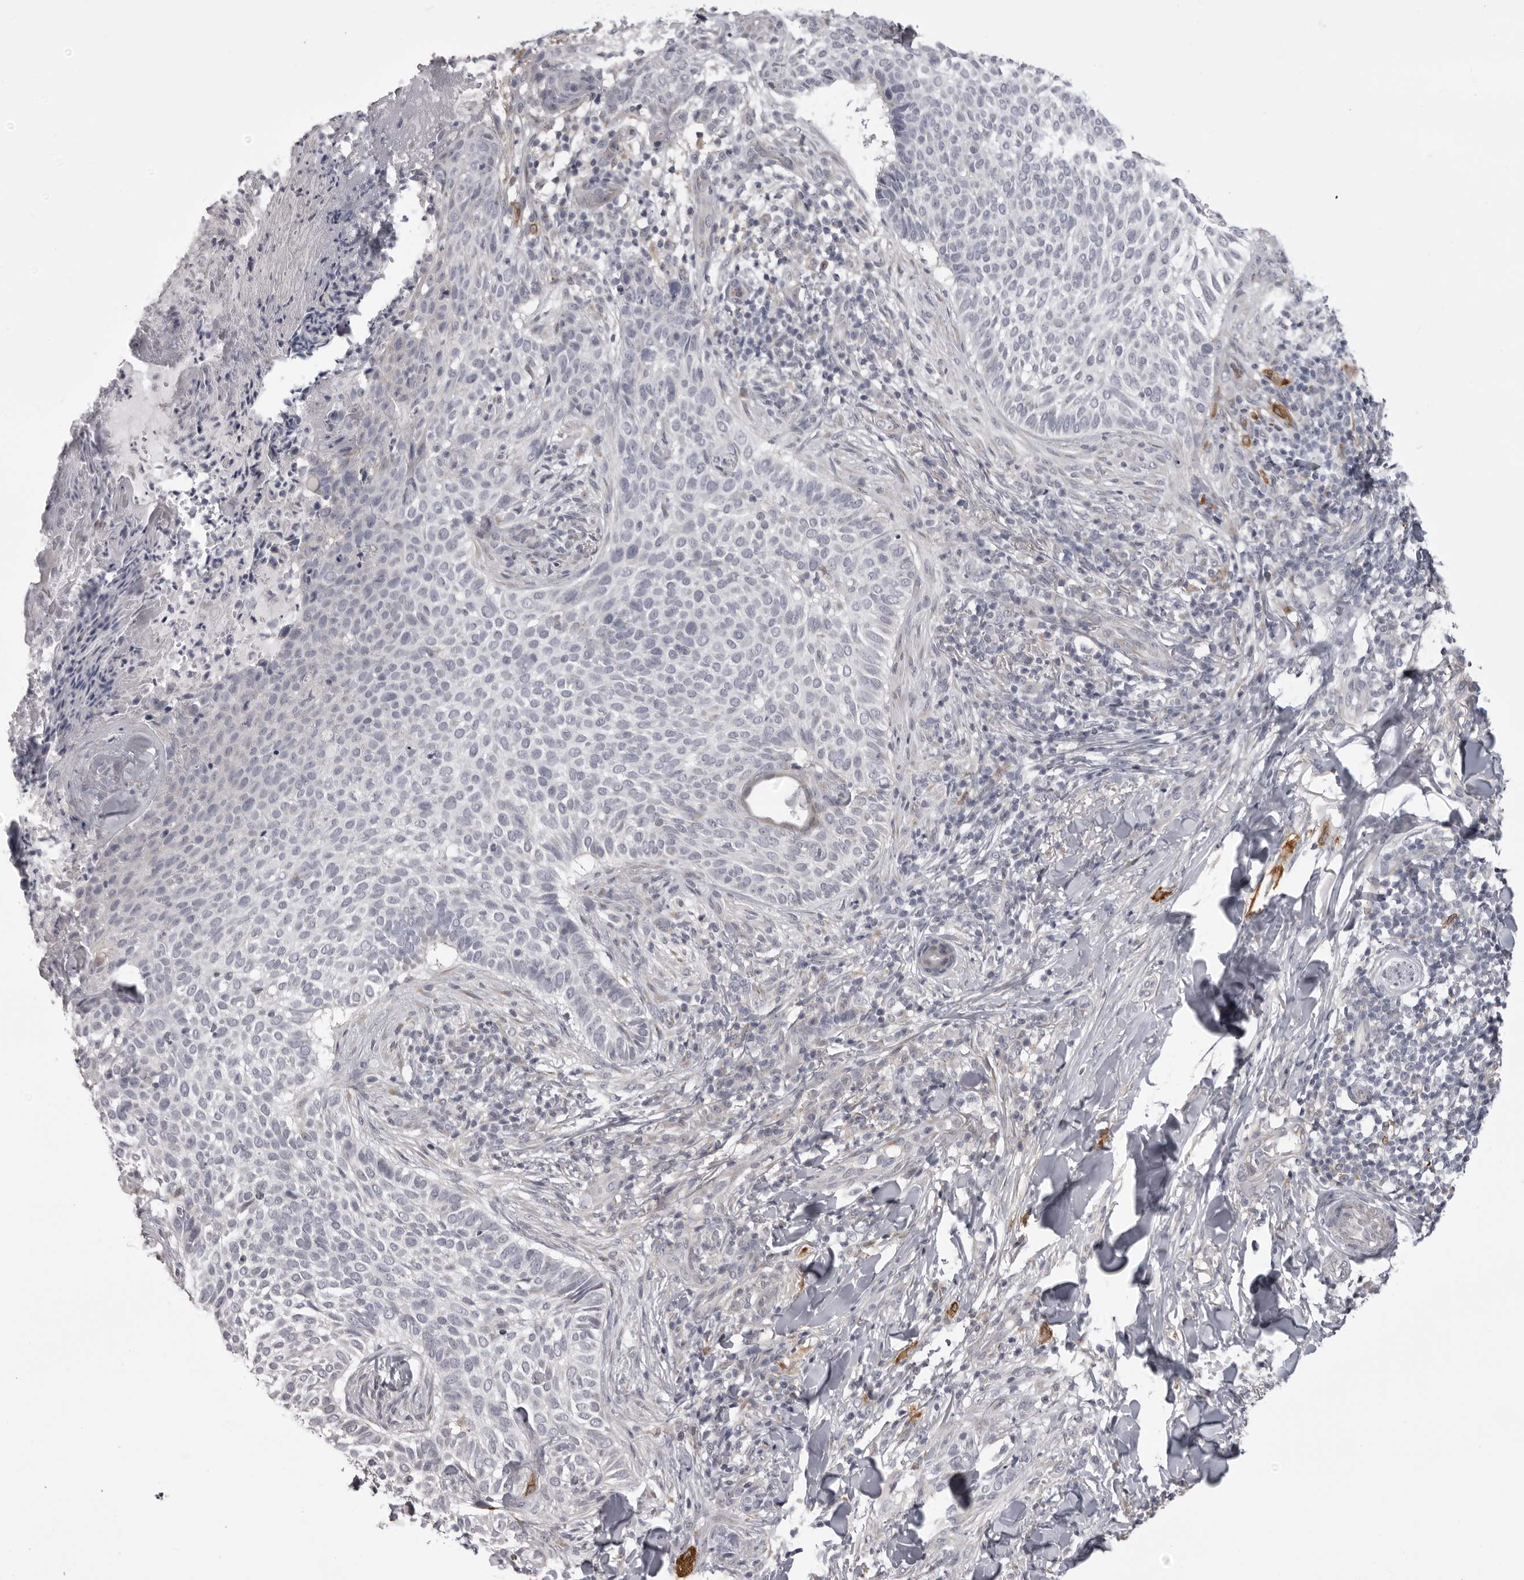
{"staining": {"intensity": "negative", "quantity": "none", "location": "none"}, "tissue": "skin cancer", "cell_type": "Tumor cells", "image_type": "cancer", "snomed": [{"axis": "morphology", "description": "Normal tissue, NOS"}, {"axis": "morphology", "description": "Basal cell carcinoma"}, {"axis": "topography", "description": "Skin"}], "caption": "IHC of human skin basal cell carcinoma exhibits no positivity in tumor cells.", "gene": "NCEH1", "patient": {"sex": "male", "age": 67}}